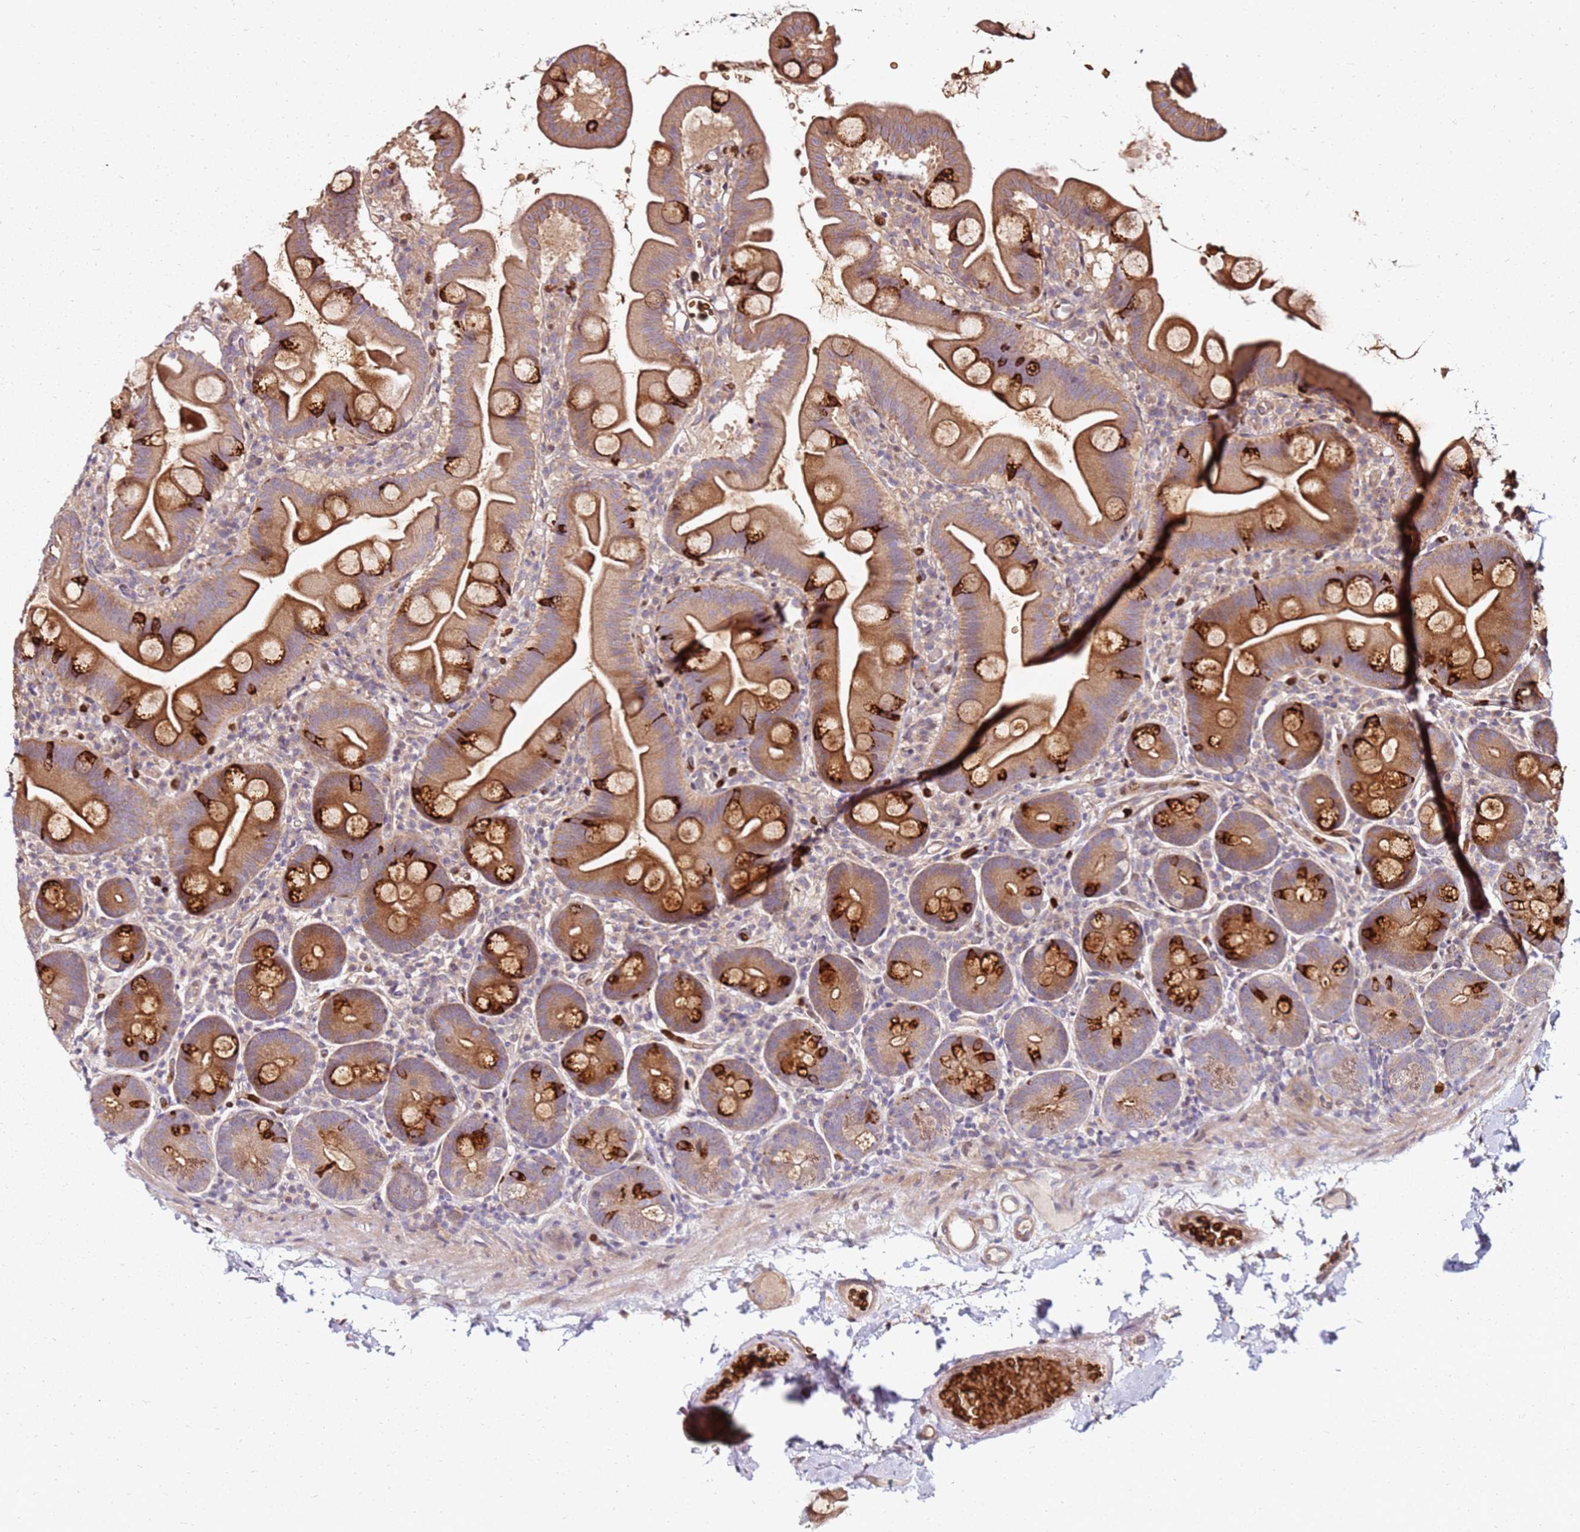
{"staining": {"intensity": "moderate", "quantity": ">75%", "location": "cytoplasmic/membranous"}, "tissue": "small intestine", "cell_type": "Glandular cells", "image_type": "normal", "snomed": [{"axis": "morphology", "description": "Normal tissue, NOS"}, {"axis": "topography", "description": "Small intestine"}], "caption": "A micrograph of human small intestine stained for a protein reveals moderate cytoplasmic/membranous brown staining in glandular cells. (DAB IHC with brightfield microscopy, high magnification).", "gene": "RNF11", "patient": {"sex": "female", "age": 68}}